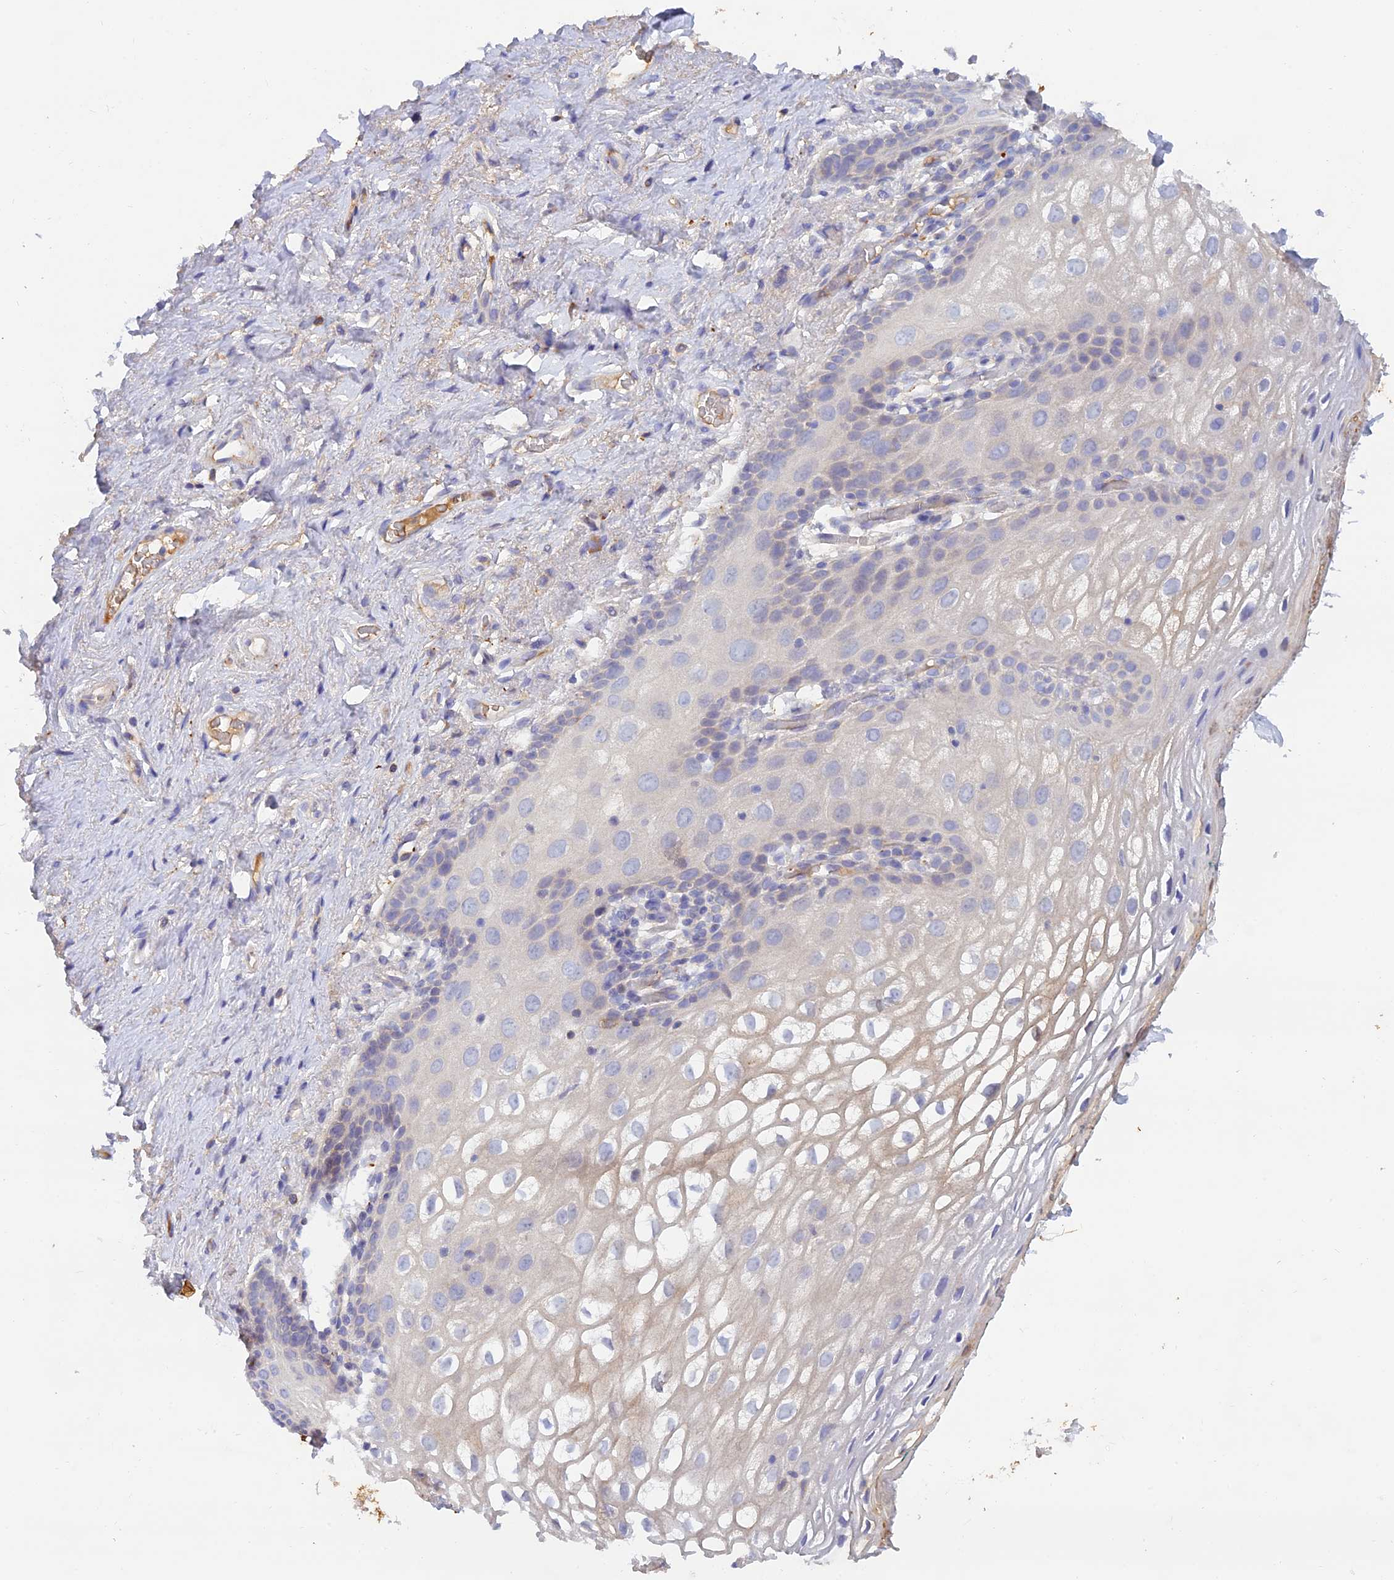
{"staining": {"intensity": "moderate", "quantity": "<25%", "location": "cytoplasmic/membranous"}, "tissue": "vagina", "cell_type": "Squamous epithelial cells", "image_type": "normal", "snomed": [{"axis": "morphology", "description": "Normal tissue, NOS"}, {"axis": "topography", "description": "Vagina"}, {"axis": "topography", "description": "Peripheral nerve tissue"}], "caption": "Squamous epithelial cells display moderate cytoplasmic/membranous positivity in approximately <25% of cells in benign vagina.", "gene": "ACSM5", "patient": {"sex": "female", "age": 71}}